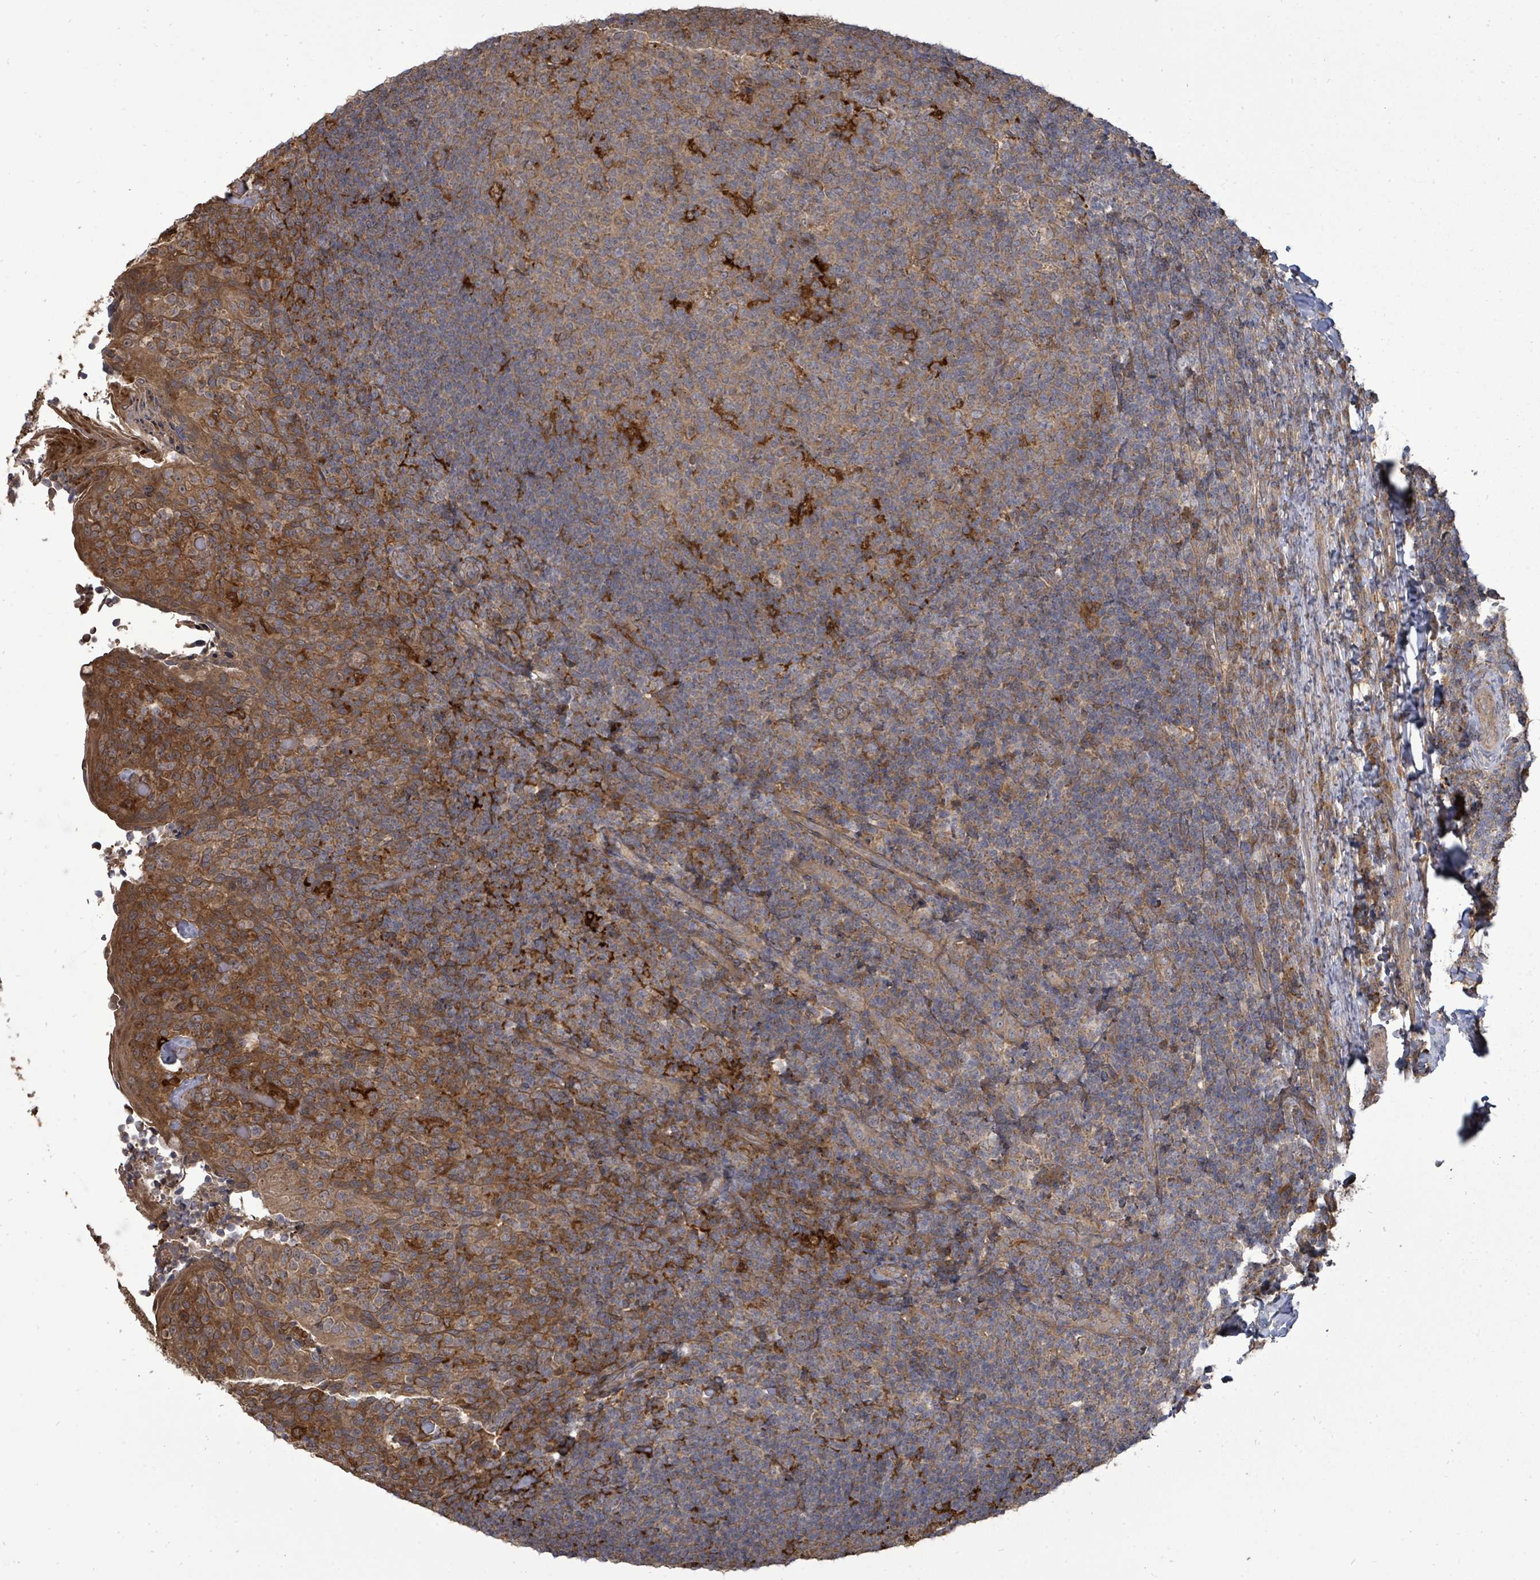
{"staining": {"intensity": "strong", "quantity": "<25%", "location": "cytoplasmic/membranous"}, "tissue": "tonsil", "cell_type": "Germinal center cells", "image_type": "normal", "snomed": [{"axis": "morphology", "description": "Normal tissue, NOS"}, {"axis": "topography", "description": "Tonsil"}], "caption": "This is a micrograph of immunohistochemistry (IHC) staining of unremarkable tonsil, which shows strong positivity in the cytoplasmic/membranous of germinal center cells.", "gene": "EIF3CL", "patient": {"sex": "female", "age": 10}}